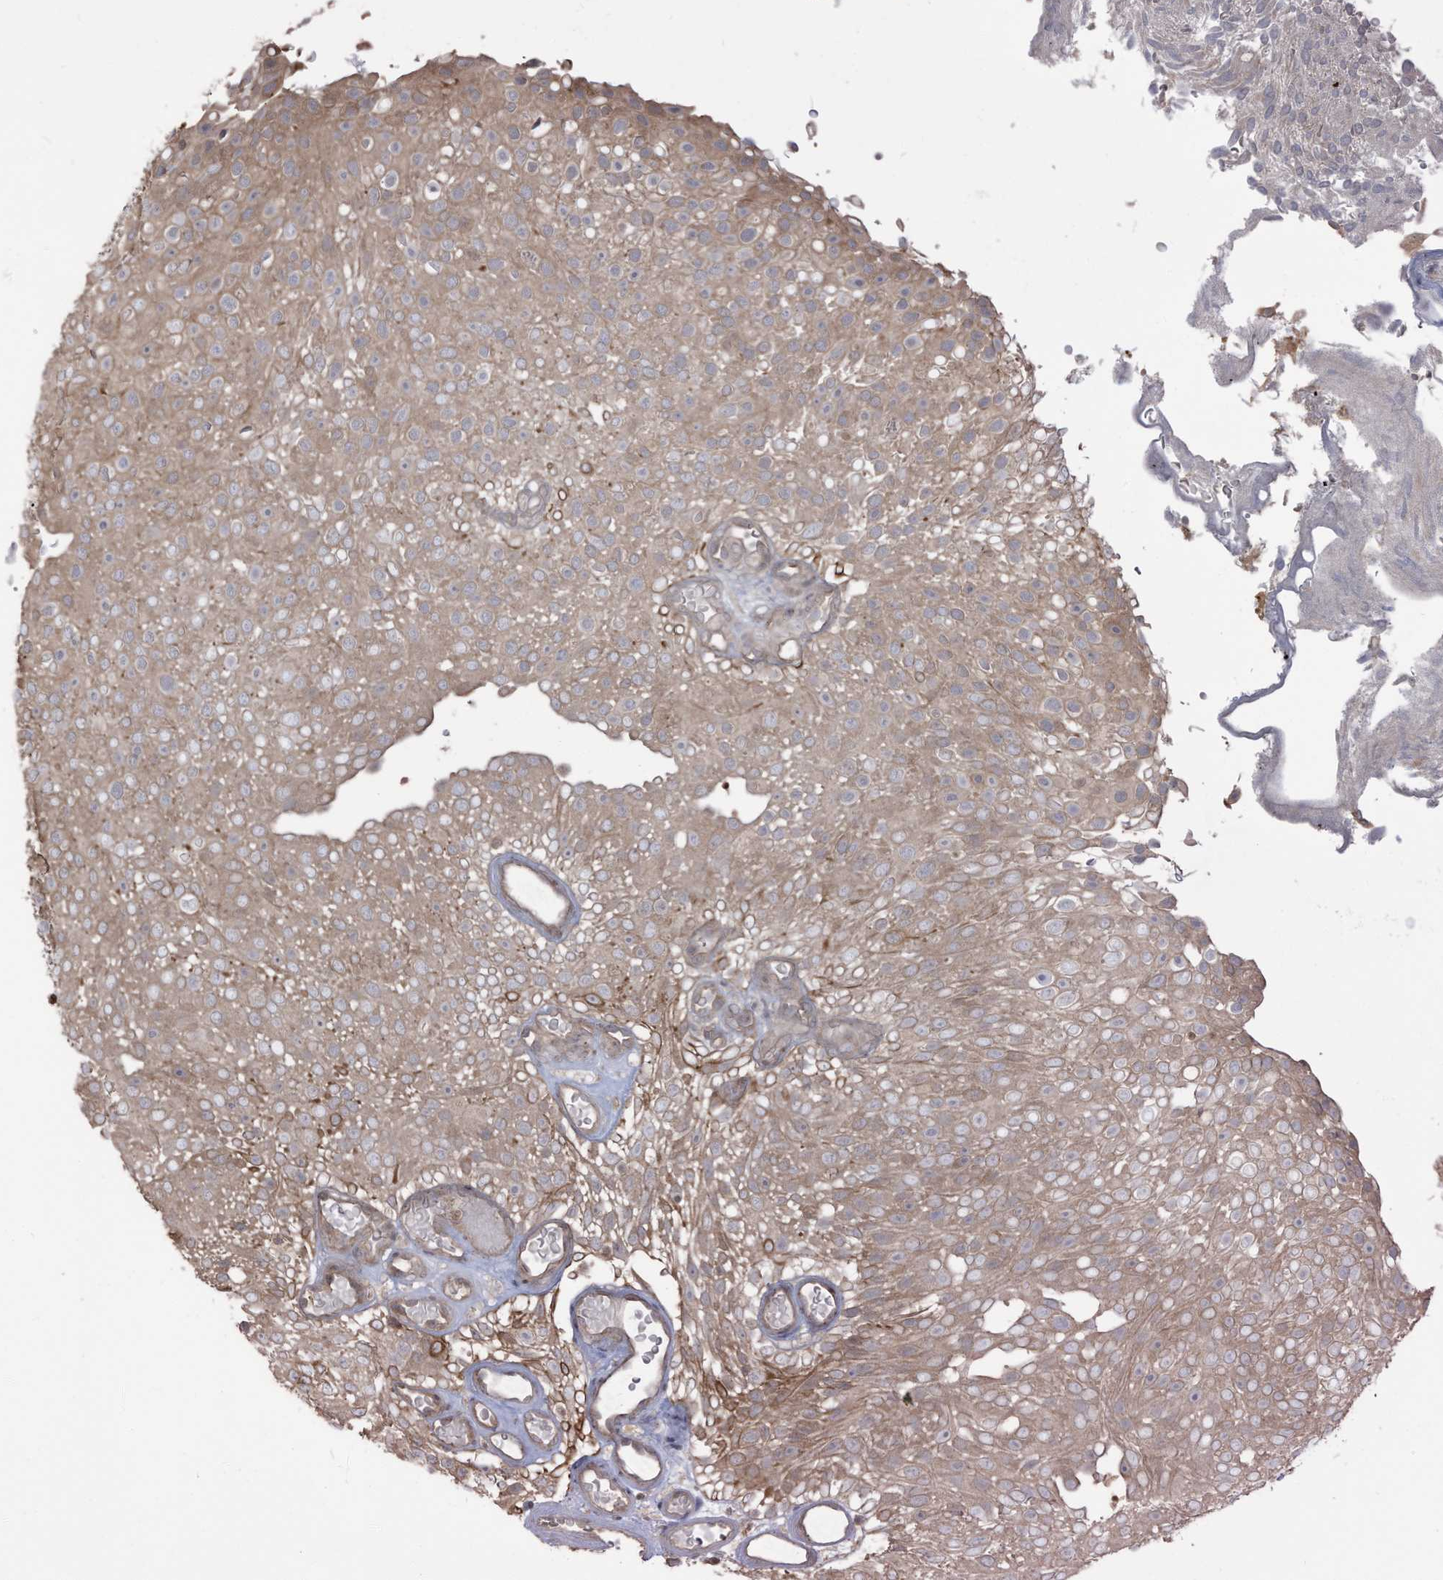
{"staining": {"intensity": "moderate", "quantity": "25%-75%", "location": "cytoplasmic/membranous"}, "tissue": "urothelial cancer", "cell_type": "Tumor cells", "image_type": "cancer", "snomed": [{"axis": "morphology", "description": "Urothelial carcinoma, Low grade"}, {"axis": "topography", "description": "Urinary bladder"}], "caption": "Protein staining of urothelial cancer tissue exhibits moderate cytoplasmic/membranous expression in approximately 25%-75% of tumor cells.", "gene": "CARF", "patient": {"sex": "male", "age": 78}}